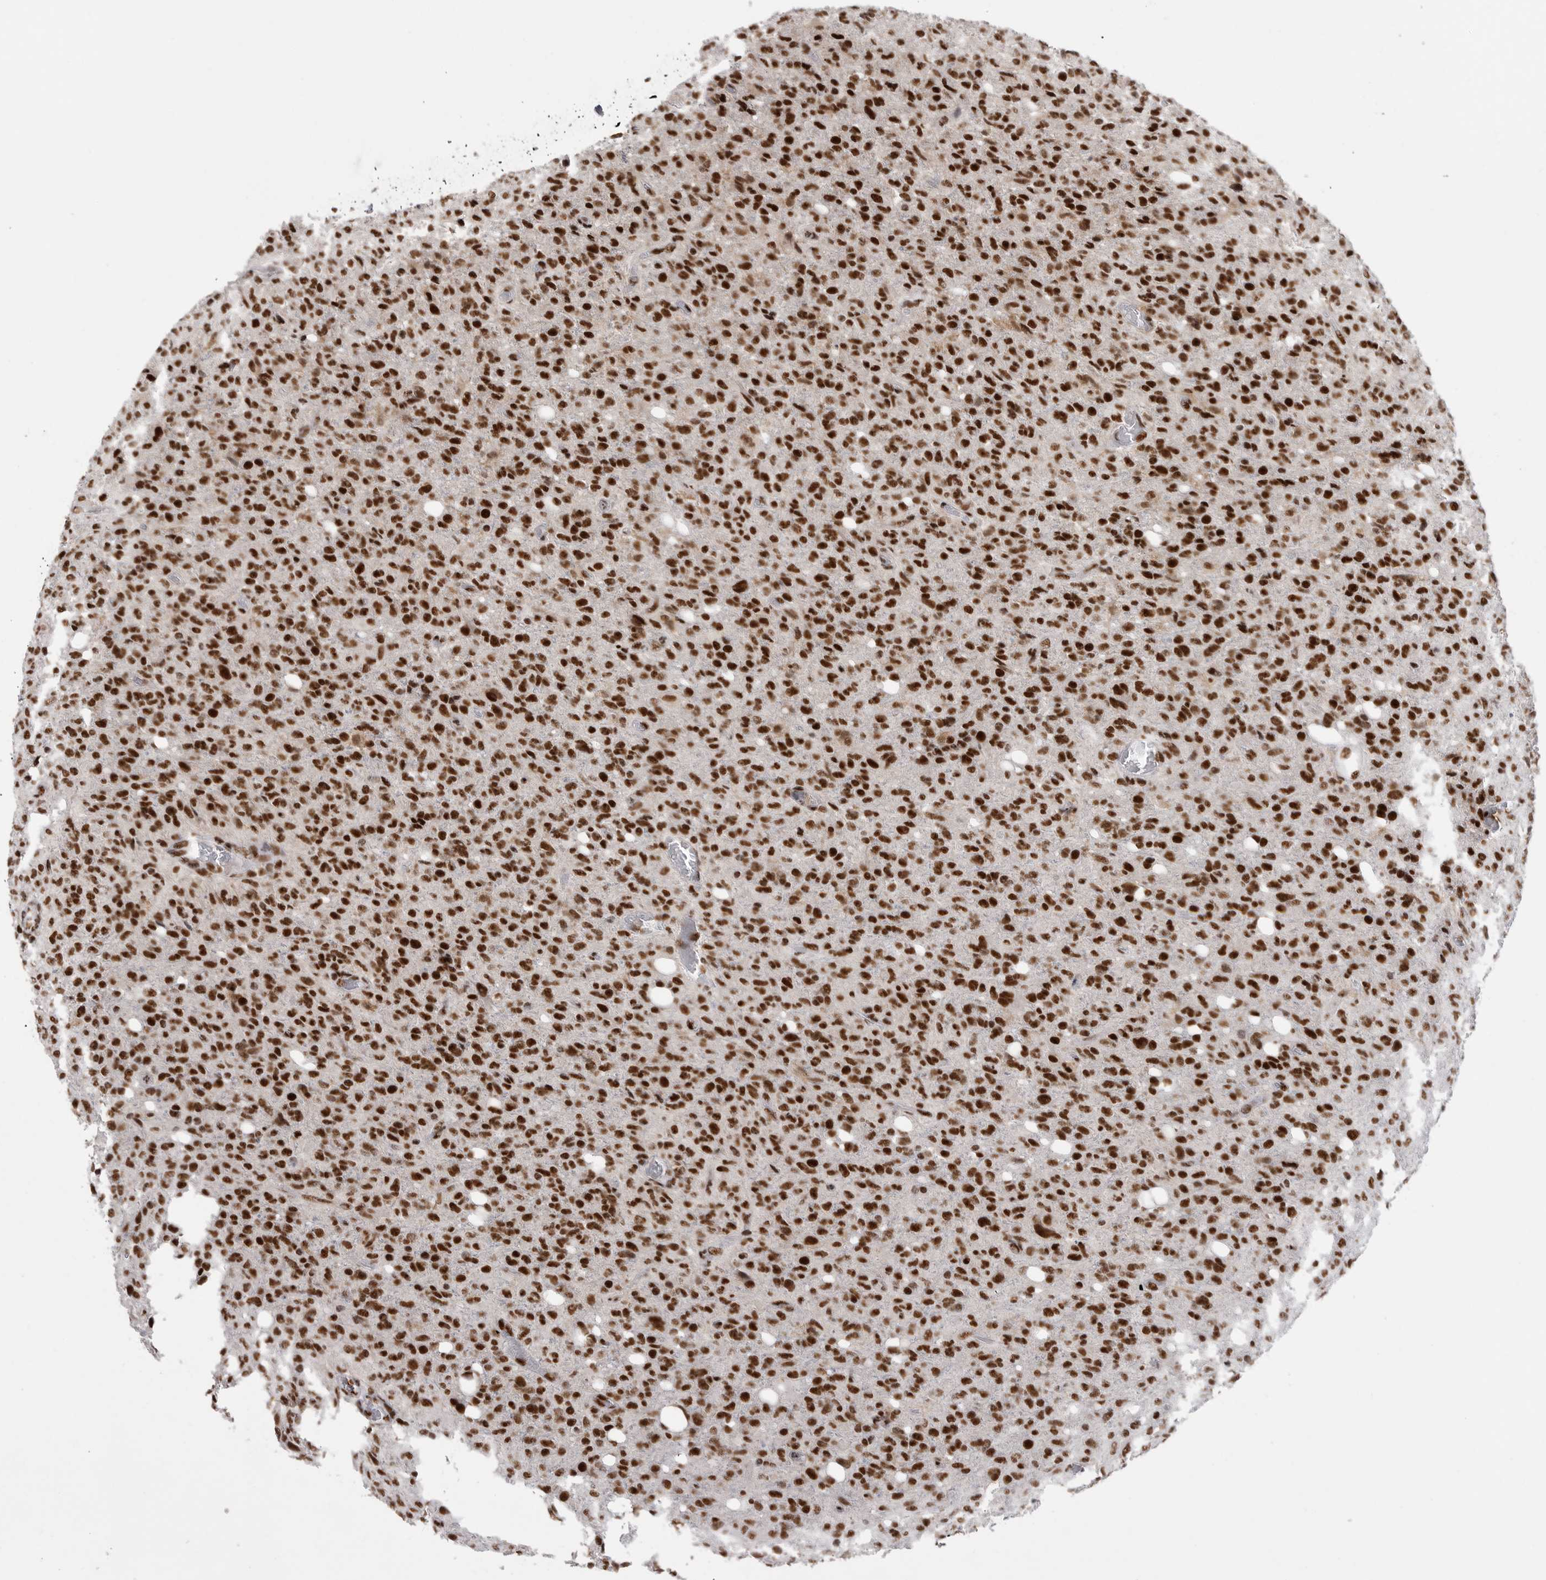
{"staining": {"intensity": "strong", "quantity": ">75%", "location": "nuclear"}, "tissue": "glioma", "cell_type": "Tumor cells", "image_type": "cancer", "snomed": [{"axis": "morphology", "description": "Glioma, malignant, High grade"}, {"axis": "topography", "description": "Brain"}], "caption": "There is high levels of strong nuclear staining in tumor cells of high-grade glioma (malignant), as demonstrated by immunohistochemical staining (brown color).", "gene": "PPP1R8", "patient": {"sex": "female", "age": 57}}